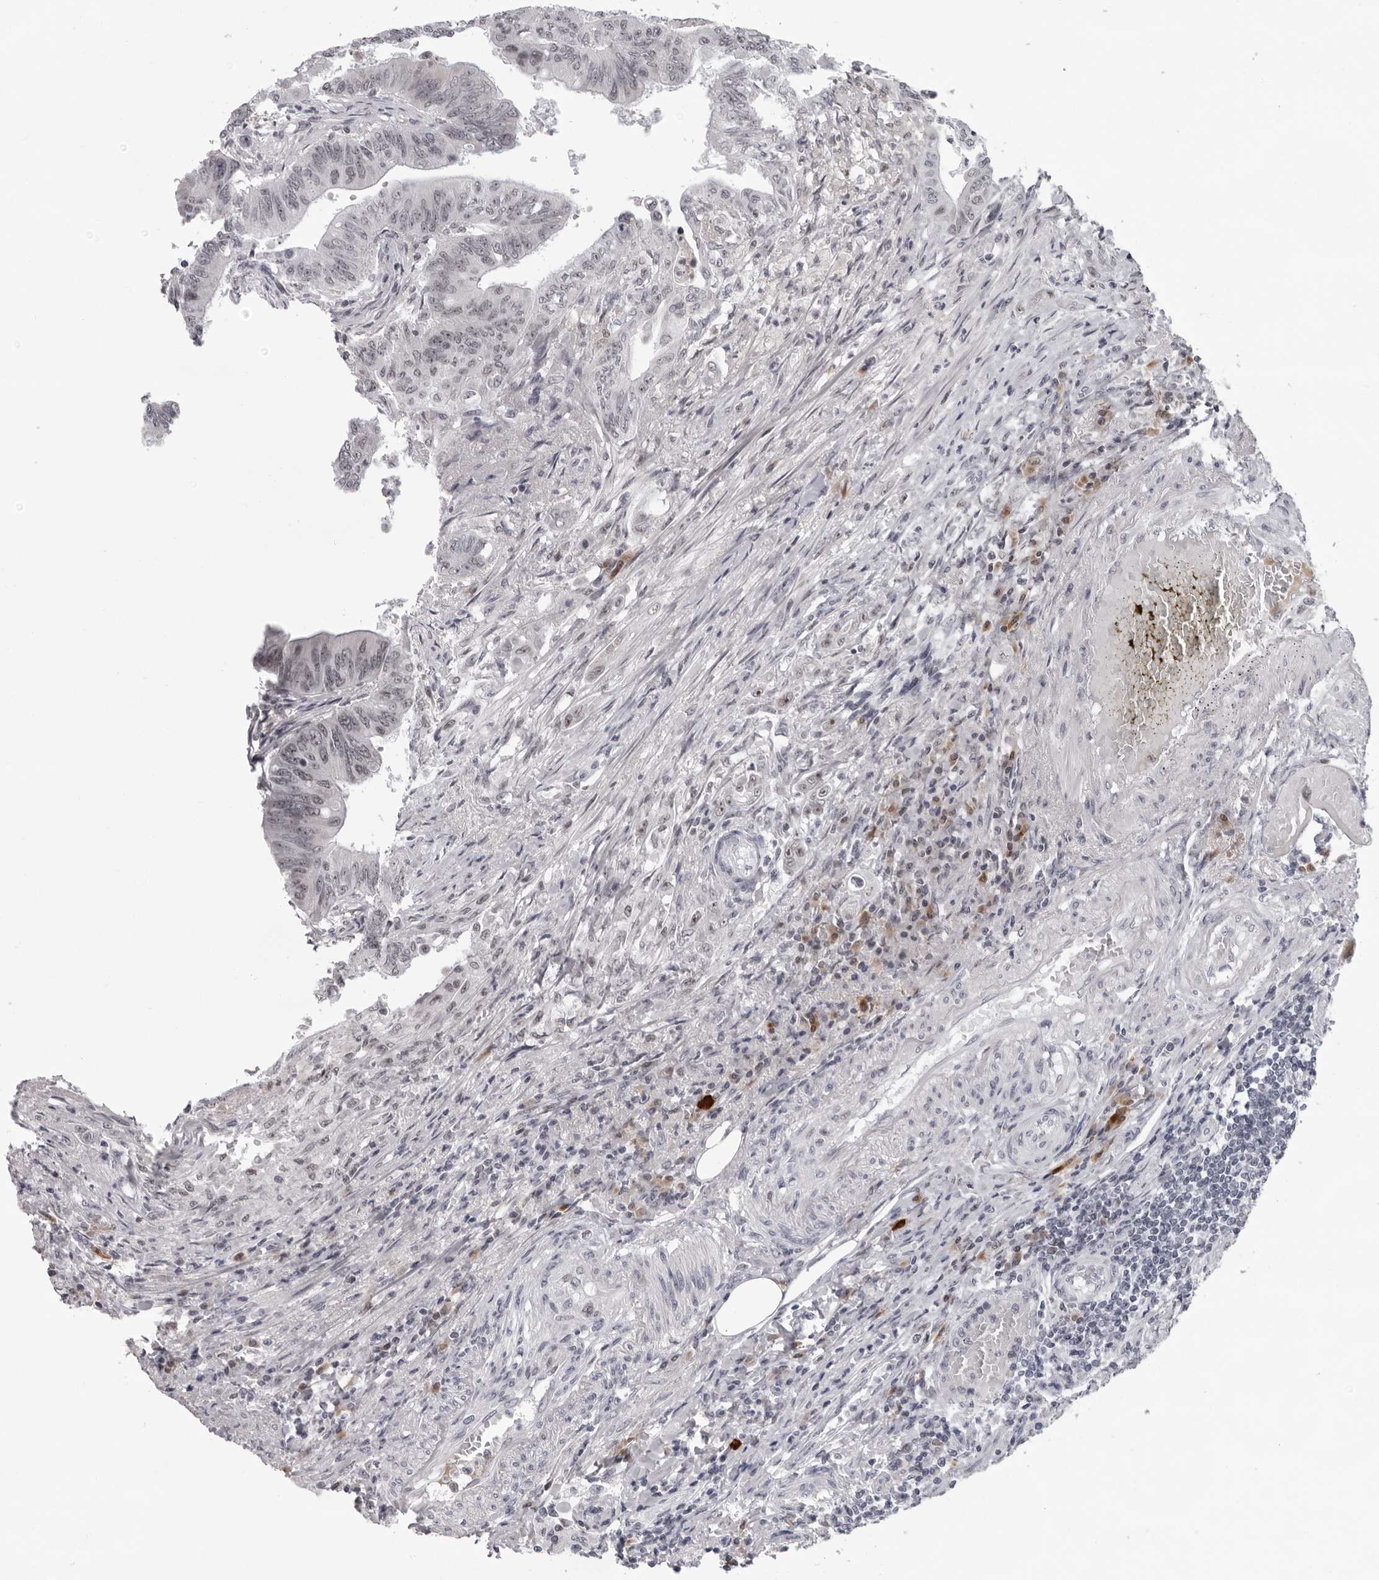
{"staining": {"intensity": "weak", "quantity": "25%-75%", "location": "nuclear"}, "tissue": "colorectal cancer", "cell_type": "Tumor cells", "image_type": "cancer", "snomed": [{"axis": "morphology", "description": "Adenoma, NOS"}, {"axis": "morphology", "description": "Adenocarcinoma, NOS"}, {"axis": "topography", "description": "Colon"}], "caption": "A histopathology image of colorectal cancer (adenoma) stained for a protein shows weak nuclear brown staining in tumor cells.", "gene": "EXOSC10", "patient": {"sex": "male", "age": 79}}